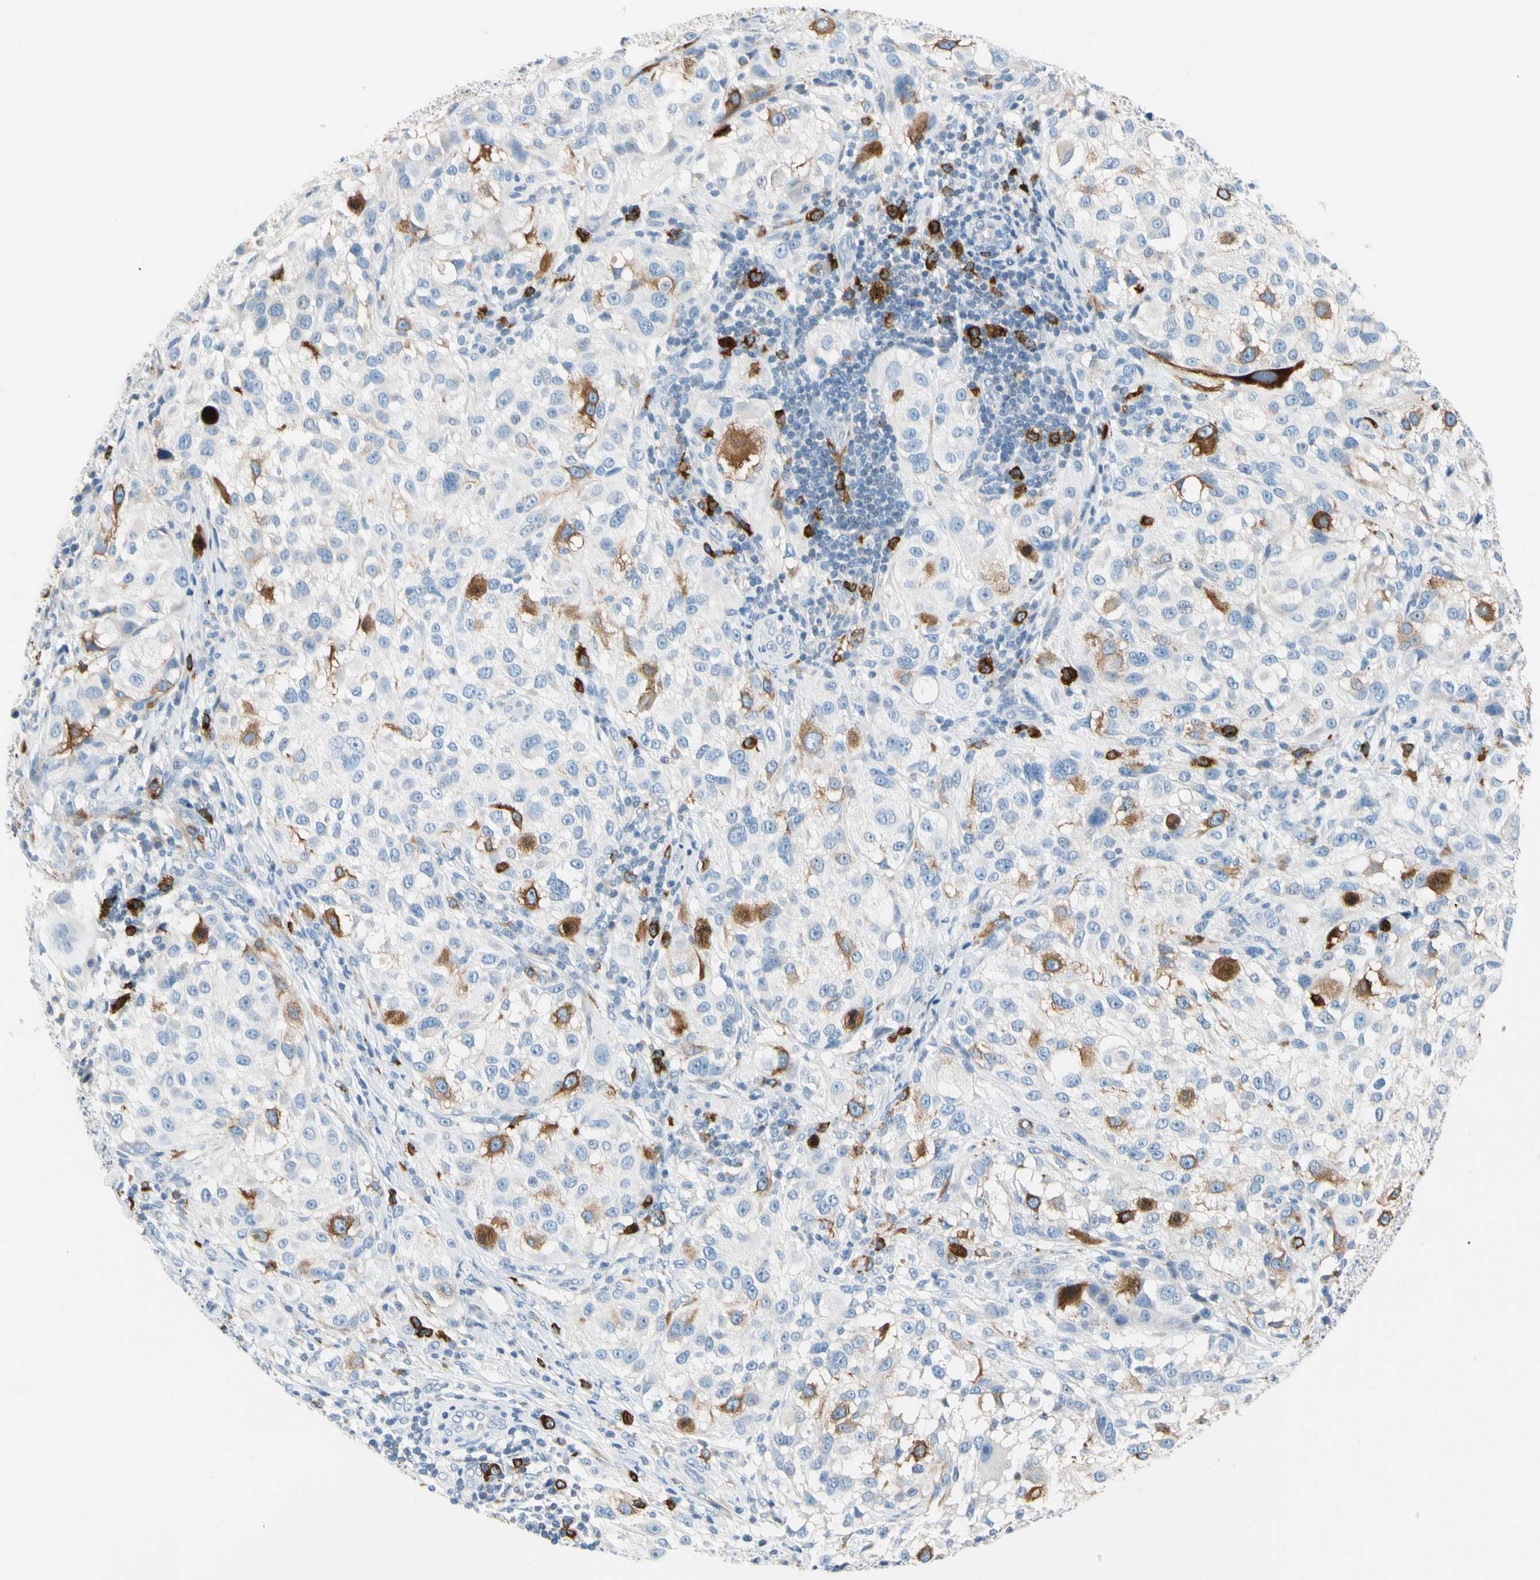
{"staining": {"intensity": "moderate", "quantity": "<25%", "location": "cytoplasmic/membranous"}, "tissue": "melanoma", "cell_type": "Tumor cells", "image_type": "cancer", "snomed": [{"axis": "morphology", "description": "Necrosis, NOS"}, {"axis": "morphology", "description": "Malignant melanoma, NOS"}, {"axis": "topography", "description": "Skin"}], "caption": "The histopathology image demonstrates staining of melanoma, revealing moderate cytoplasmic/membranous protein expression (brown color) within tumor cells. (Brightfield microscopy of DAB IHC at high magnification).", "gene": "TACC3", "patient": {"sex": "female", "age": 87}}